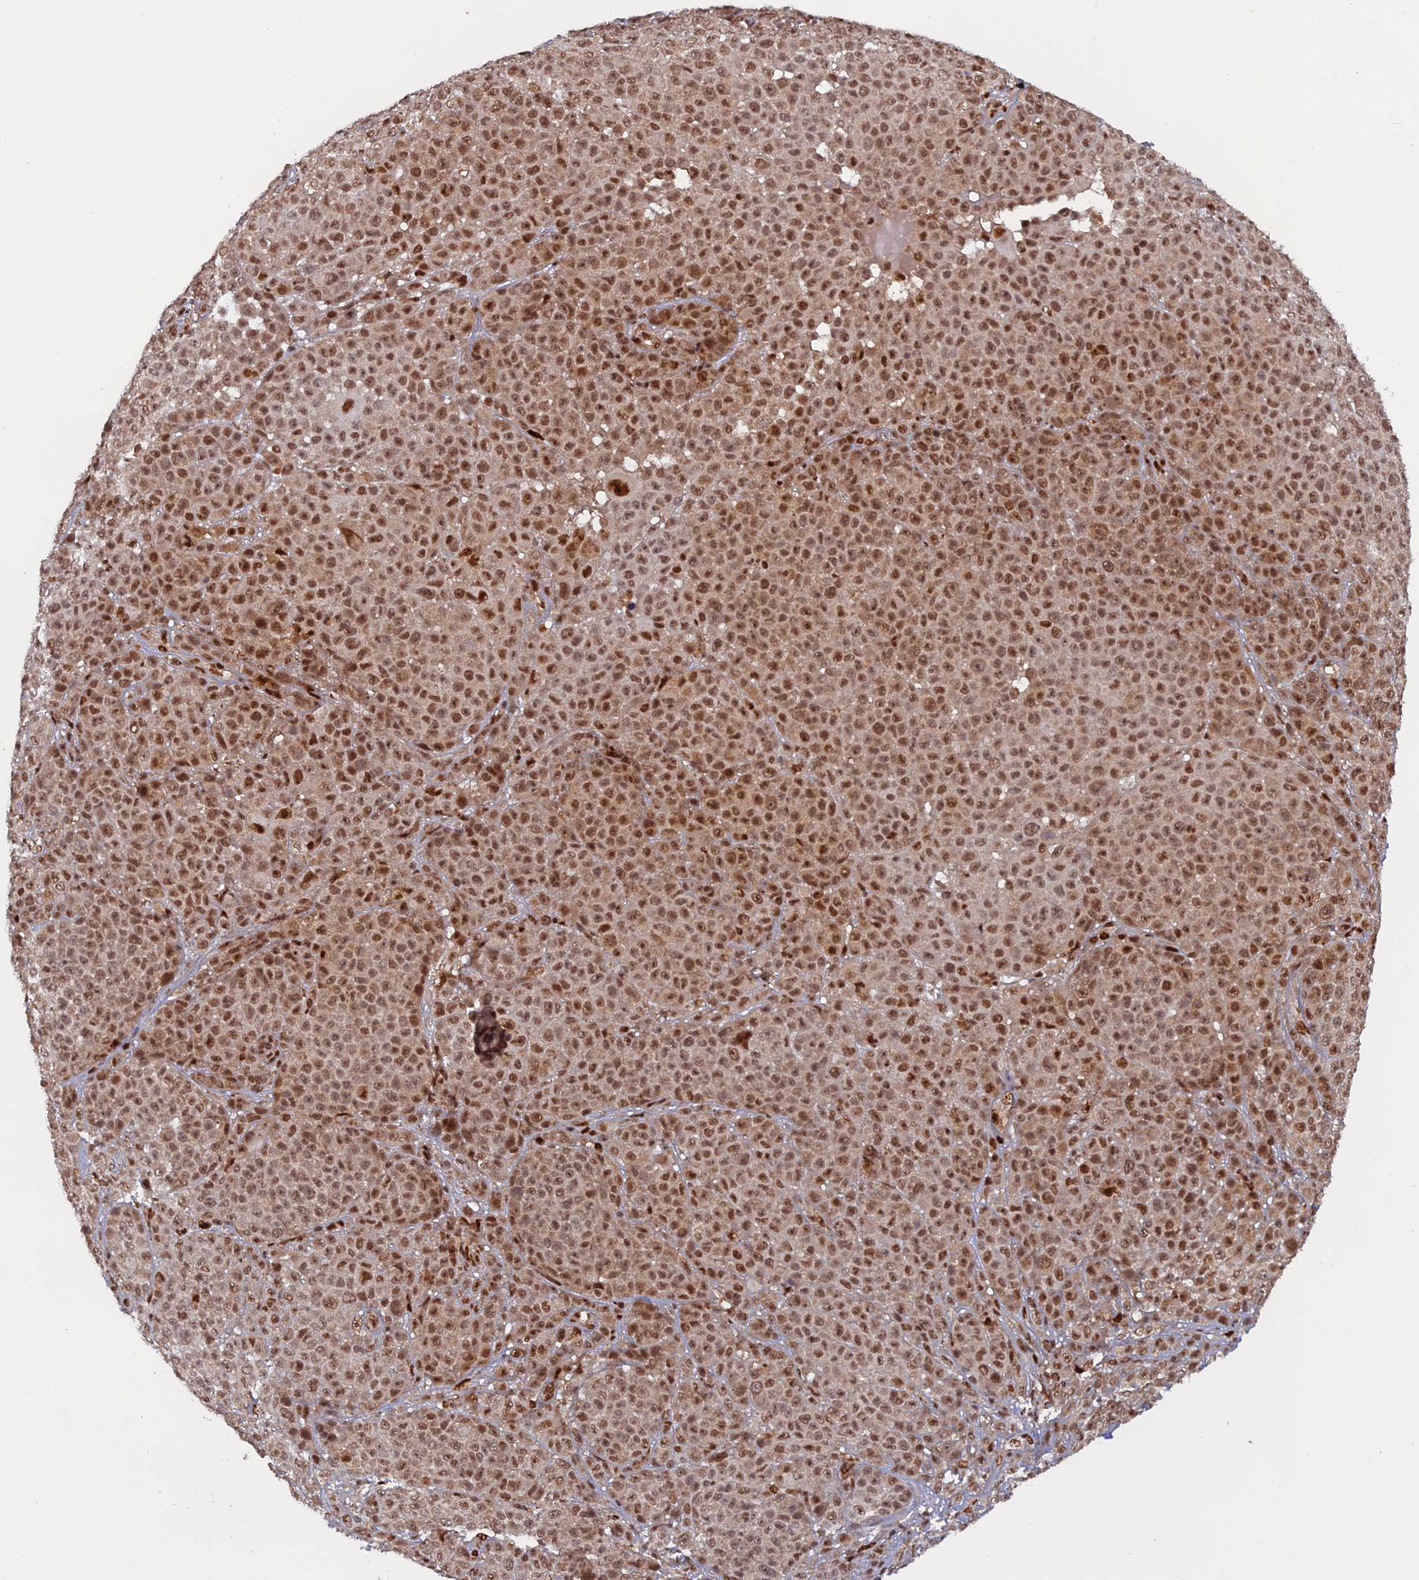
{"staining": {"intensity": "moderate", "quantity": ">75%", "location": "nuclear"}, "tissue": "melanoma", "cell_type": "Tumor cells", "image_type": "cancer", "snomed": [{"axis": "morphology", "description": "Malignant melanoma, NOS"}, {"axis": "topography", "description": "Skin"}], "caption": "High-power microscopy captured an immunohistochemistry (IHC) image of malignant melanoma, revealing moderate nuclear positivity in about >75% of tumor cells.", "gene": "ZNF565", "patient": {"sex": "female", "age": 94}}